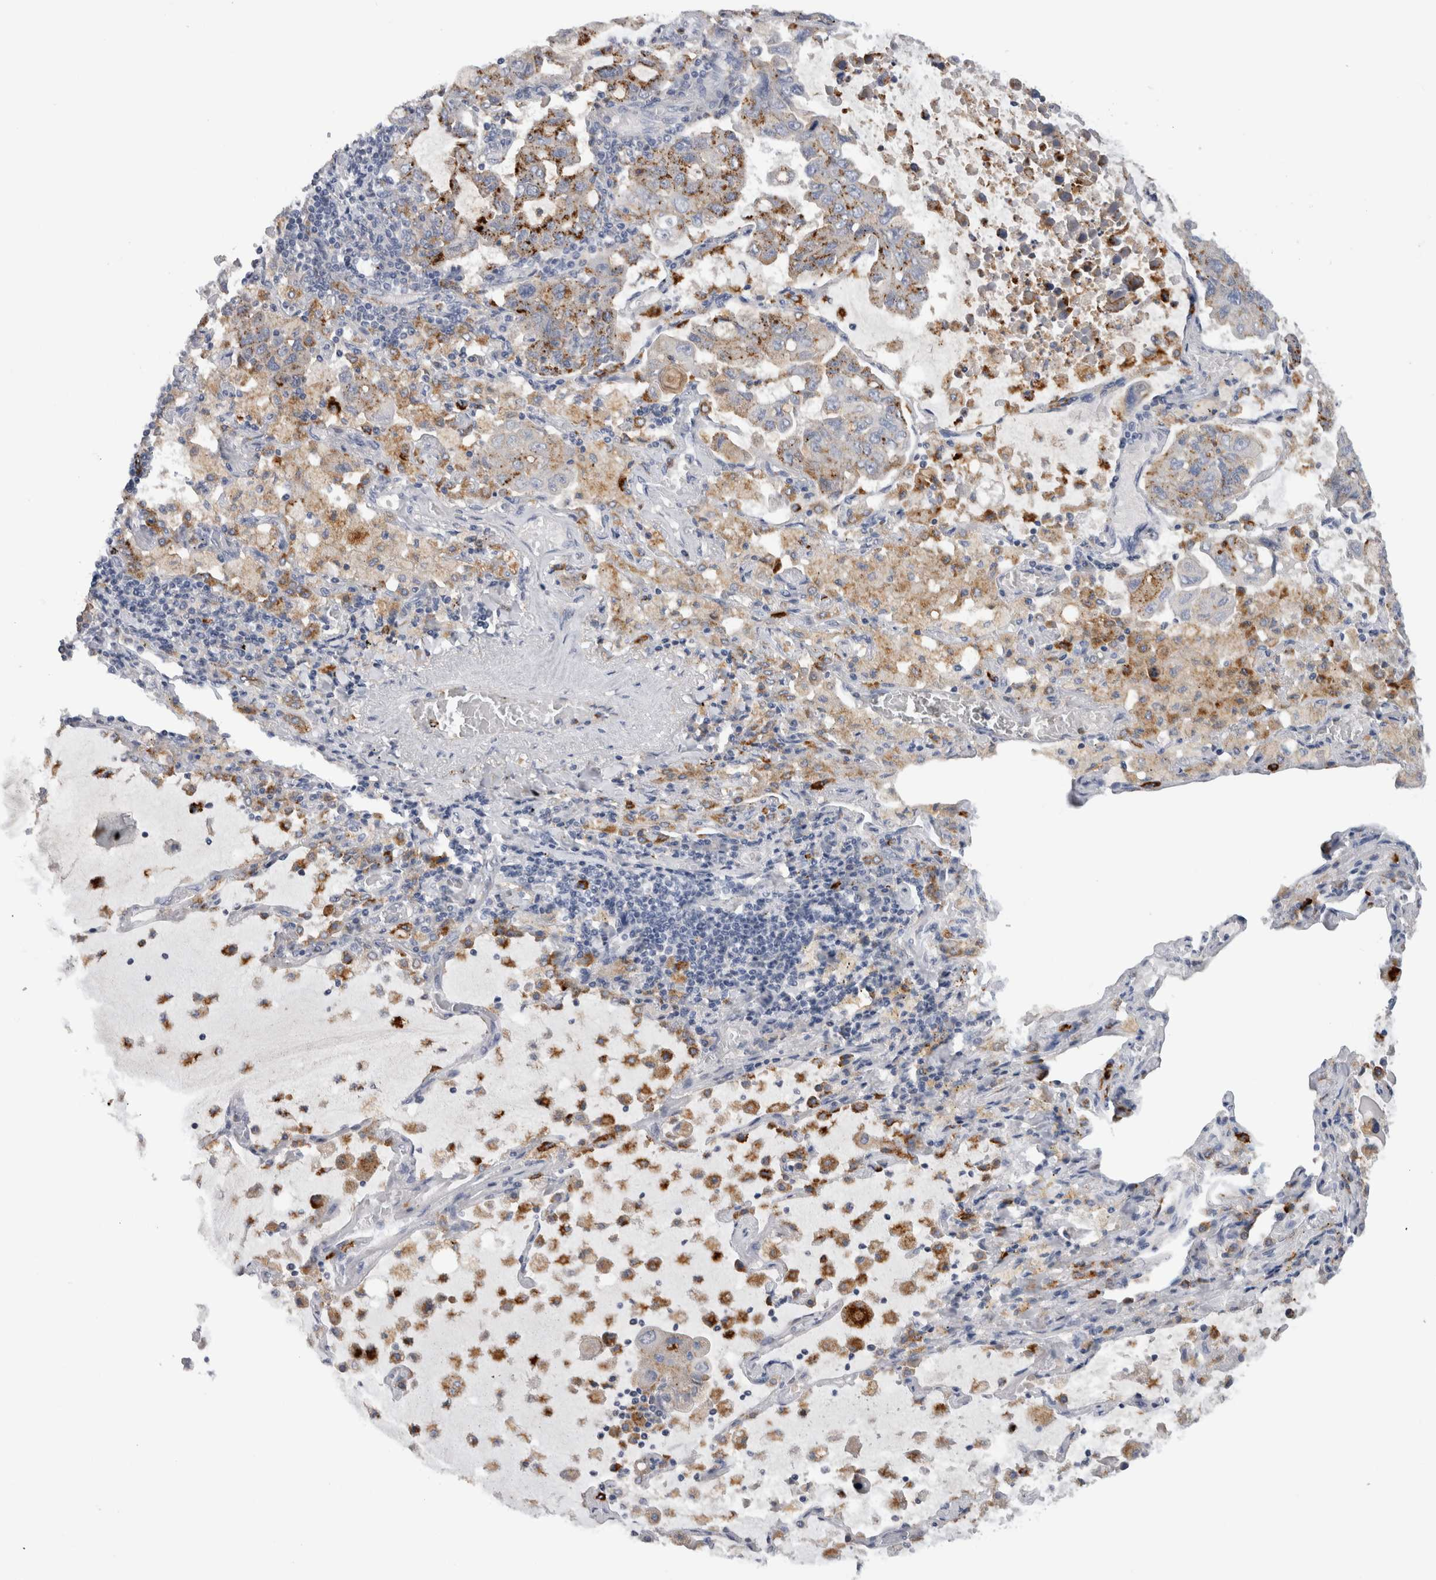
{"staining": {"intensity": "strong", "quantity": ">75%", "location": "cytoplasmic/membranous"}, "tissue": "lung cancer", "cell_type": "Tumor cells", "image_type": "cancer", "snomed": [{"axis": "morphology", "description": "Adenocarcinoma, NOS"}, {"axis": "topography", "description": "Lung"}], "caption": "Immunohistochemical staining of human adenocarcinoma (lung) displays strong cytoplasmic/membranous protein positivity in about >75% of tumor cells.", "gene": "CD63", "patient": {"sex": "male", "age": 64}}